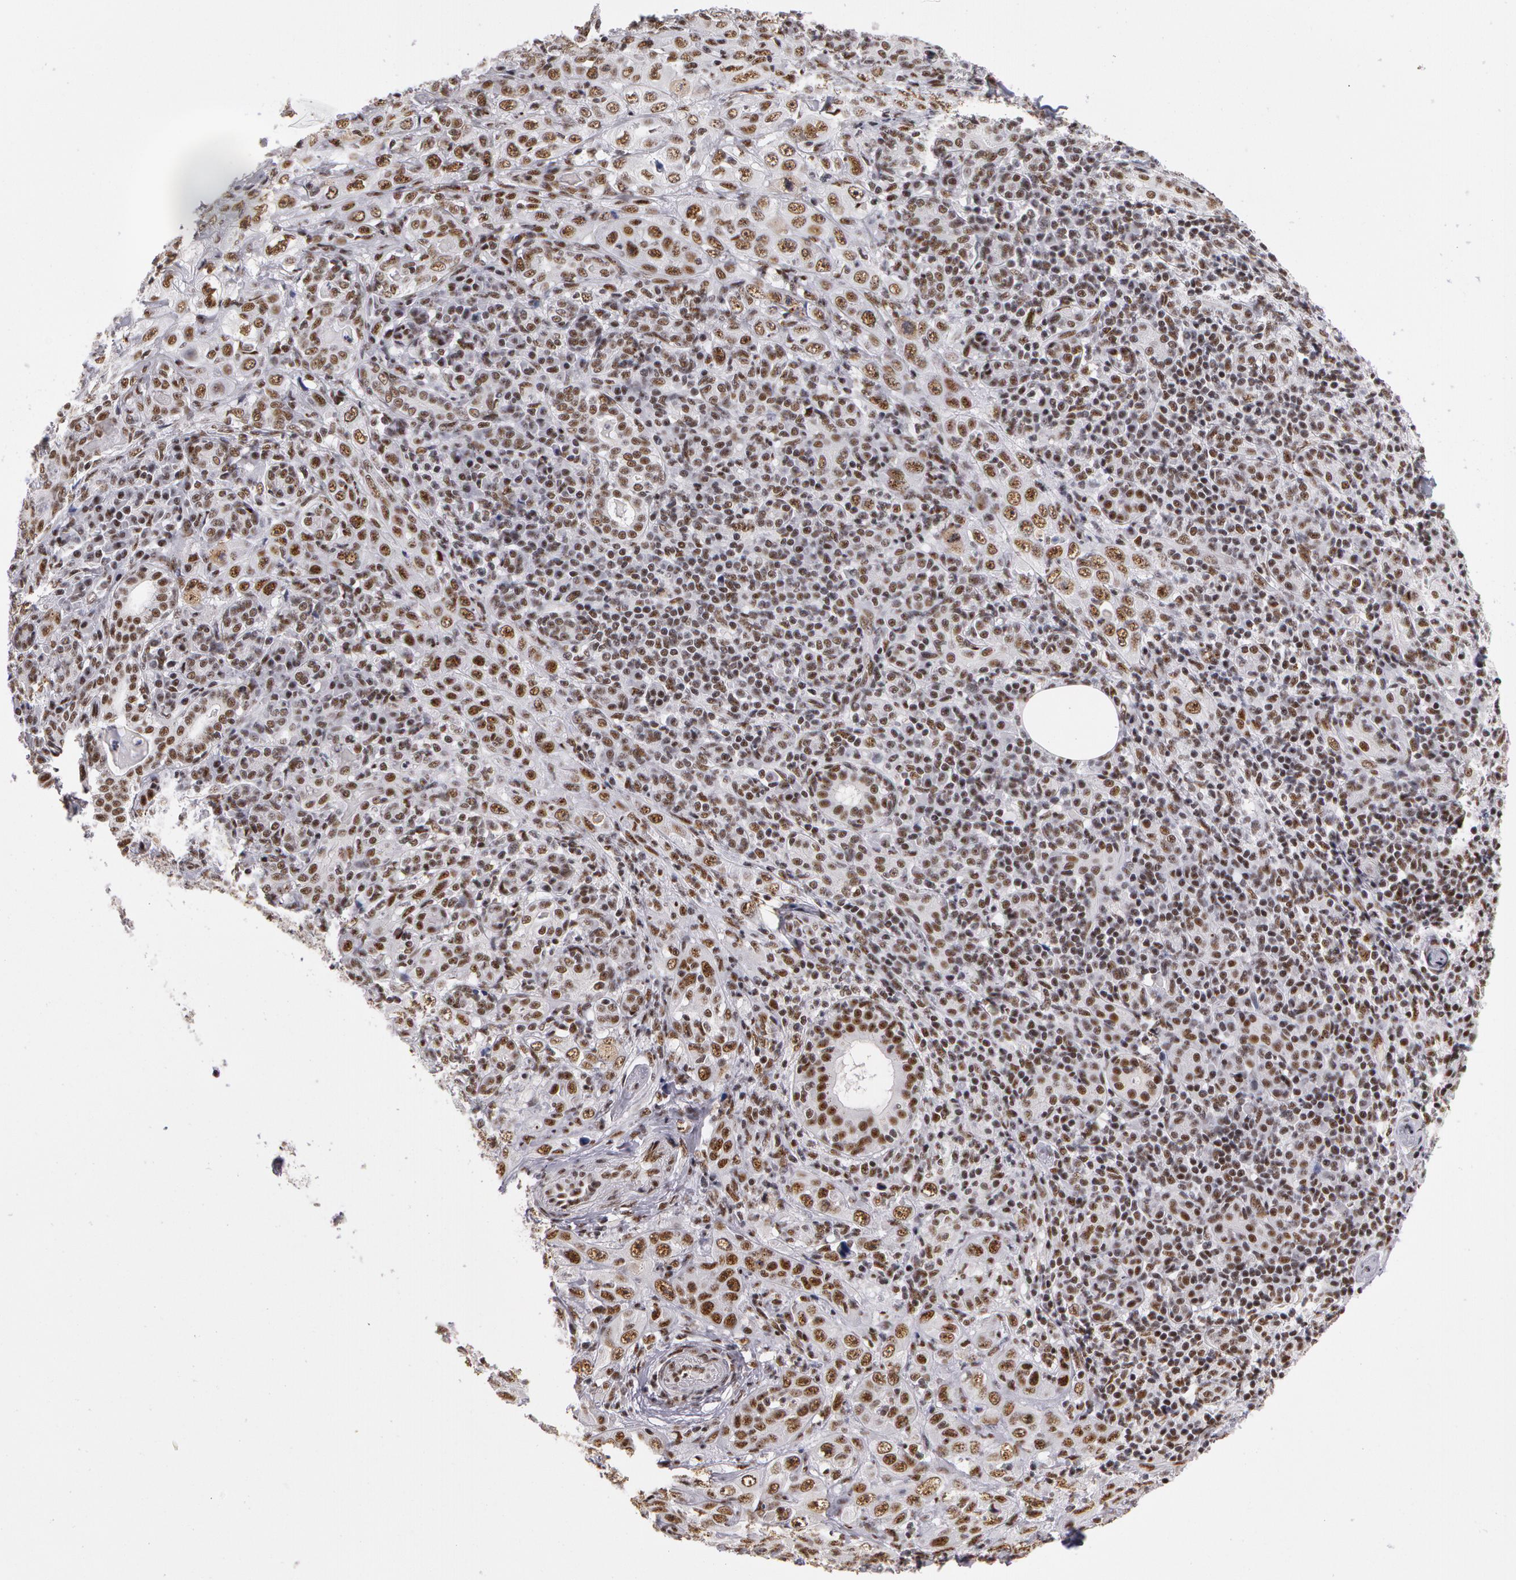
{"staining": {"intensity": "moderate", "quantity": ">75%", "location": "nuclear"}, "tissue": "skin cancer", "cell_type": "Tumor cells", "image_type": "cancer", "snomed": [{"axis": "morphology", "description": "Squamous cell carcinoma, NOS"}, {"axis": "topography", "description": "Skin"}], "caption": "IHC of skin cancer reveals medium levels of moderate nuclear staining in approximately >75% of tumor cells.", "gene": "PNN", "patient": {"sex": "male", "age": 84}}